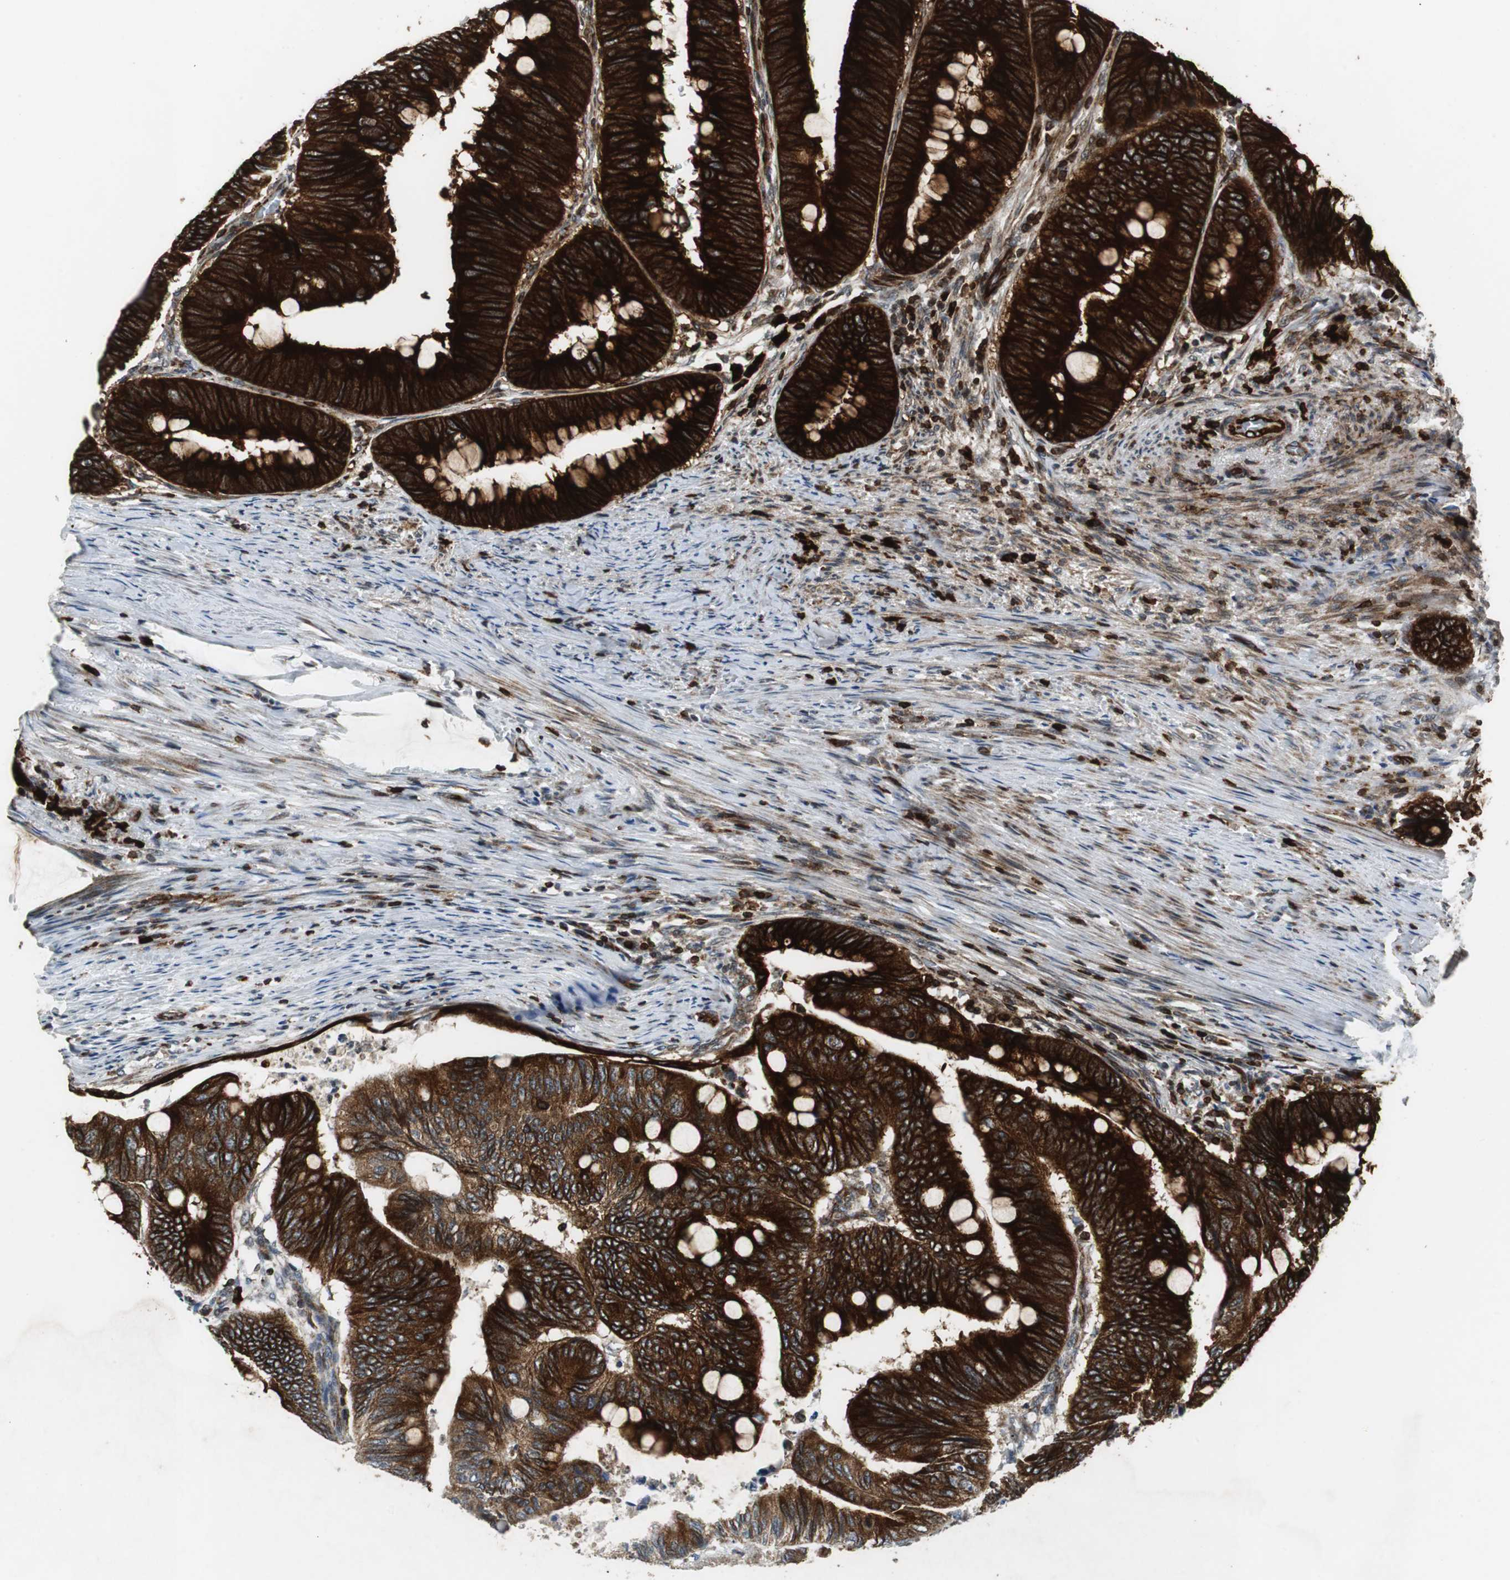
{"staining": {"intensity": "strong", "quantity": ">75%", "location": "cytoplasmic/membranous"}, "tissue": "colorectal cancer", "cell_type": "Tumor cells", "image_type": "cancer", "snomed": [{"axis": "morphology", "description": "Normal tissue, NOS"}, {"axis": "morphology", "description": "Adenocarcinoma, NOS"}, {"axis": "topography", "description": "Rectum"}, {"axis": "topography", "description": "Peripheral nerve tissue"}], "caption": "There is high levels of strong cytoplasmic/membranous positivity in tumor cells of colorectal cancer (adenocarcinoma), as demonstrated by immunohistochemical staining (brown color).", "gene": "TUBA4A", "patient": {"sex": "male", "age": 92}}